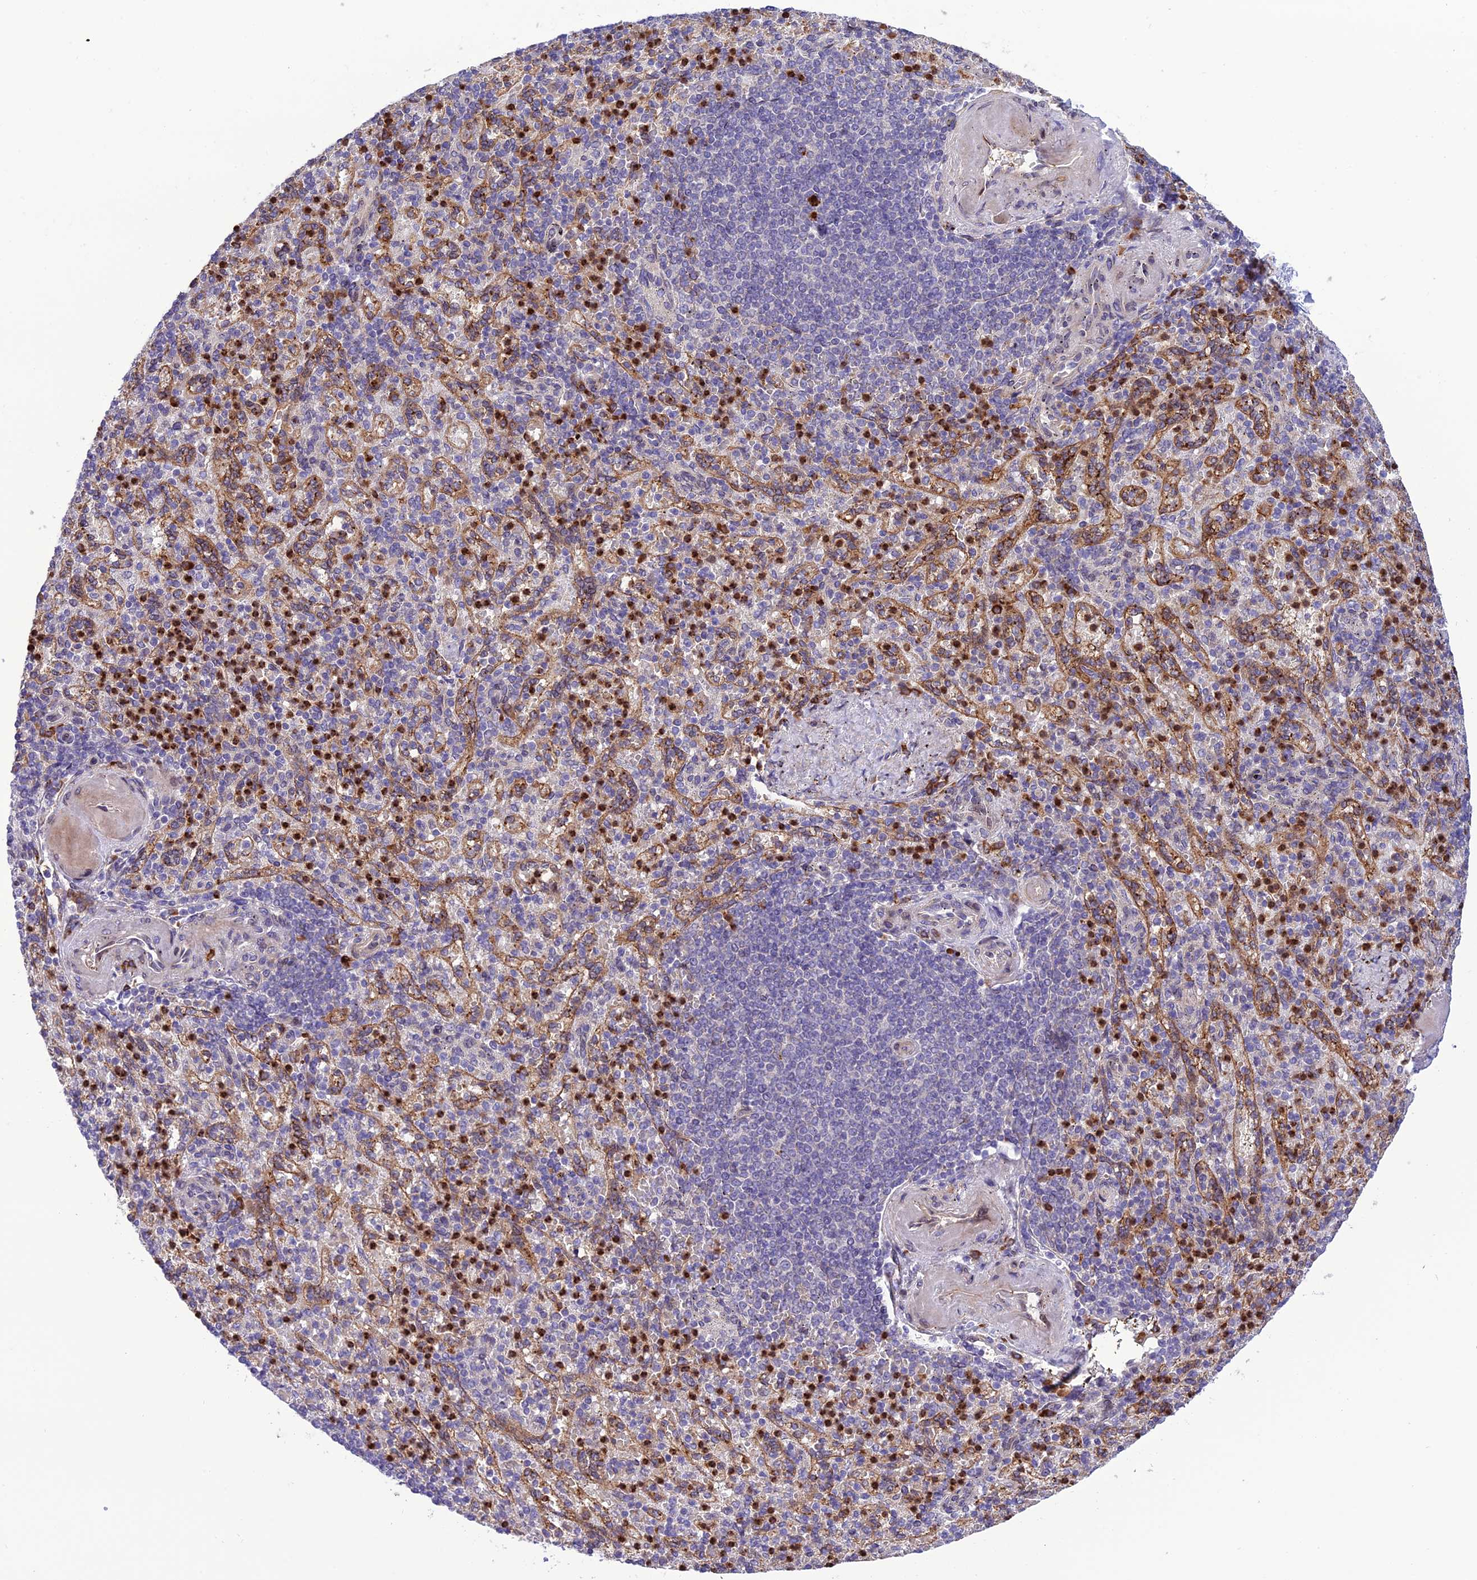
{"staining": {"intensity": "strong", "quantity": "<25%", "location": "cytoplasmic/membranous,nuclear"}, "tissue": "spleen", "cell_type": "Cells in red pulp", "image_type": "normal", "snomed": [{"axis": "morphology", "description": "Normal tissue, NOS"}, {"axis": "topography", "description": "Spleen"}], "caption": "Spleen stained with immunohistochemistry (IHC) reveals strong cytoplasmic/membranous,nuclear expression in approximately <25% of cells in red pulp.", "gene": "JMY", "patient": {"sex": "female", "age": 74}}